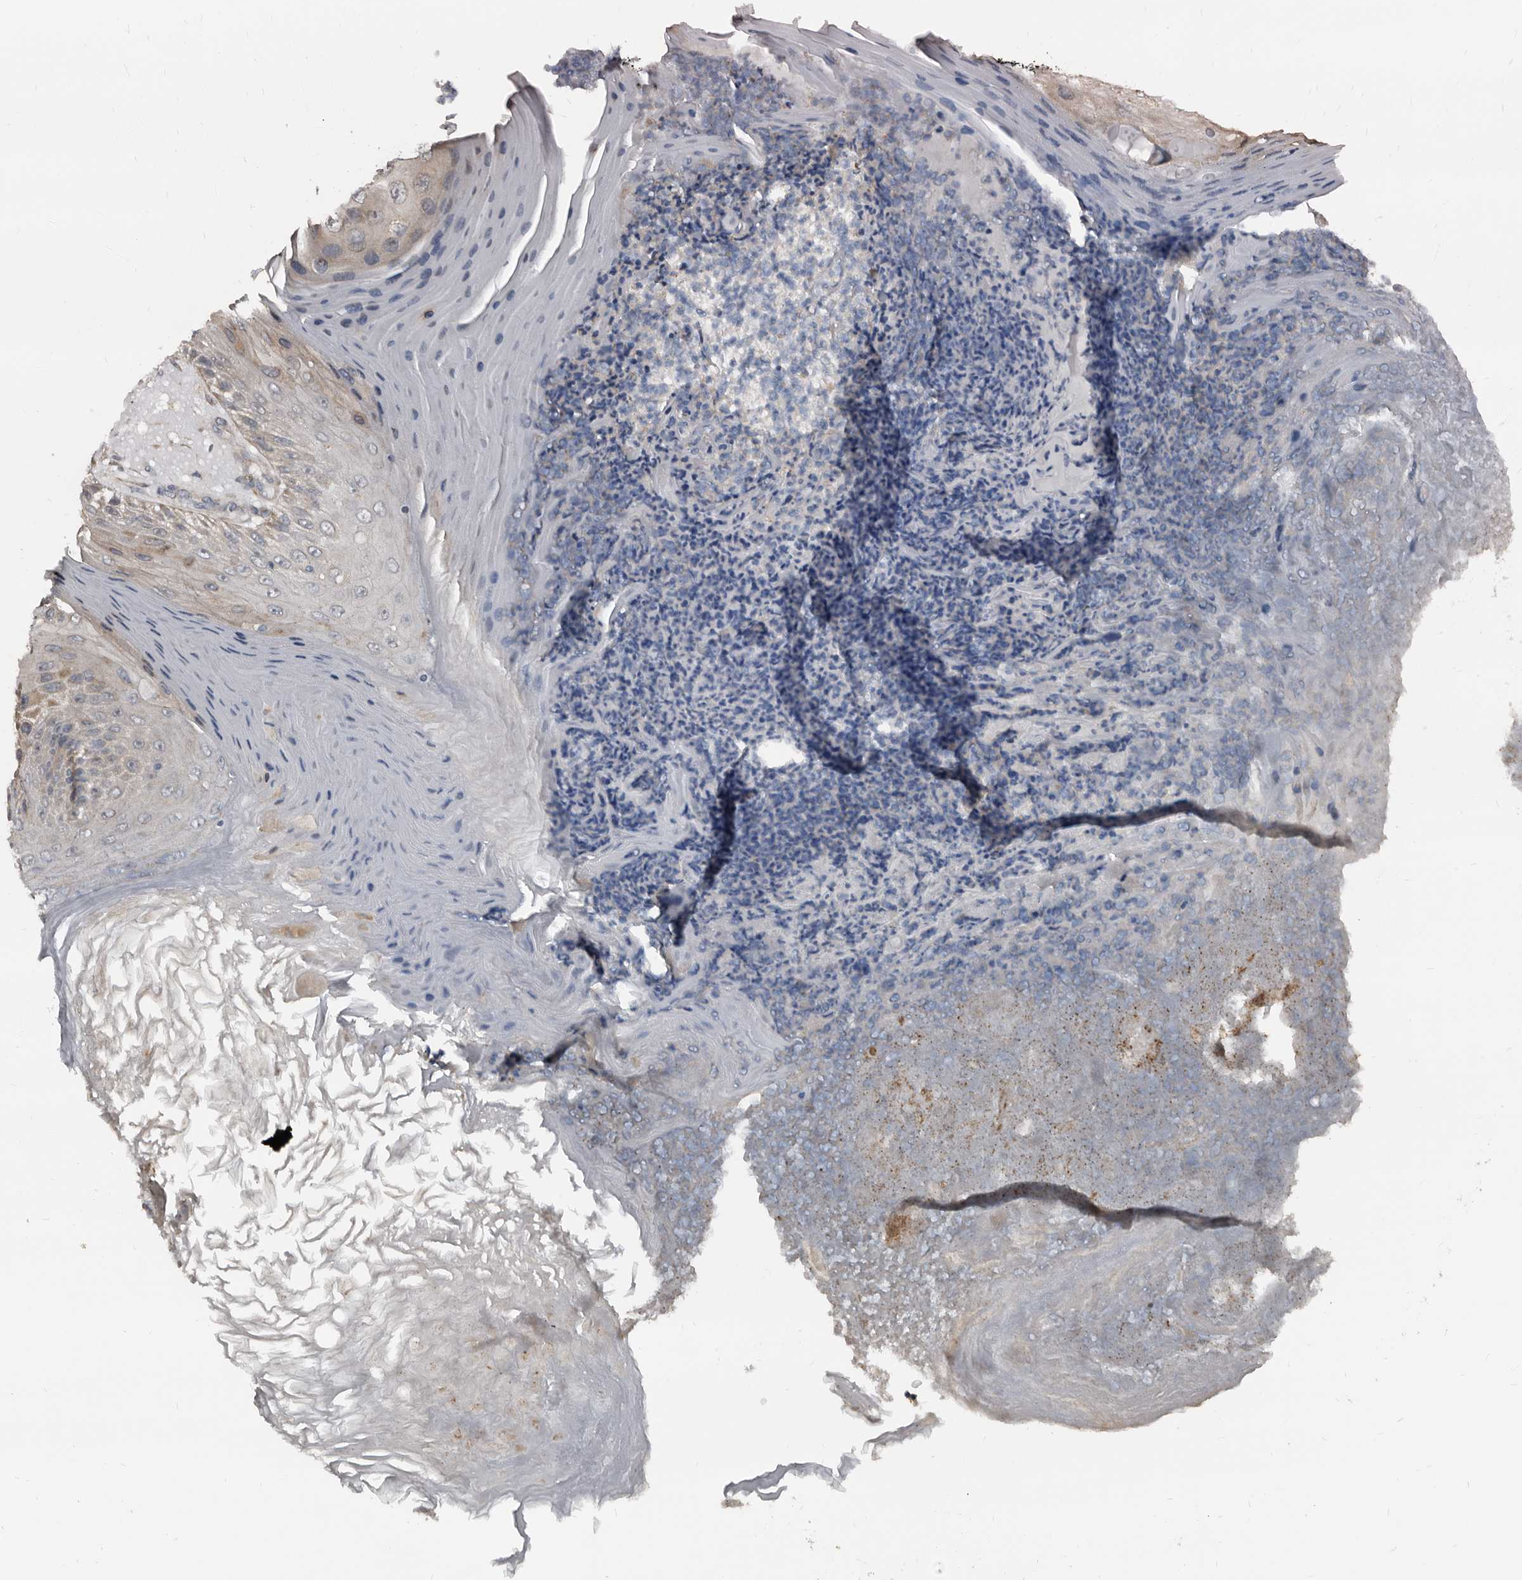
{"staining": {"intensity": "moderate", "quantity": "25%-75%", "location": "cytoplasmic/membranous"}, "tissue": "skin cancer", "cell_type": "Tumor cells", "image_type": "cancer", "snomed": [{"axis": "morphology", "description": "Squamous cell carcinoma, NOS"}, {"axis": "topography", "description": "Skin"}], "caption": "Skin cancer (squamous cell carcinoma) stained with a protein marker reveals moderate staining in tumor cells.", "gene": "DHPS", "patient": {"sex": "female", "age": 88}}